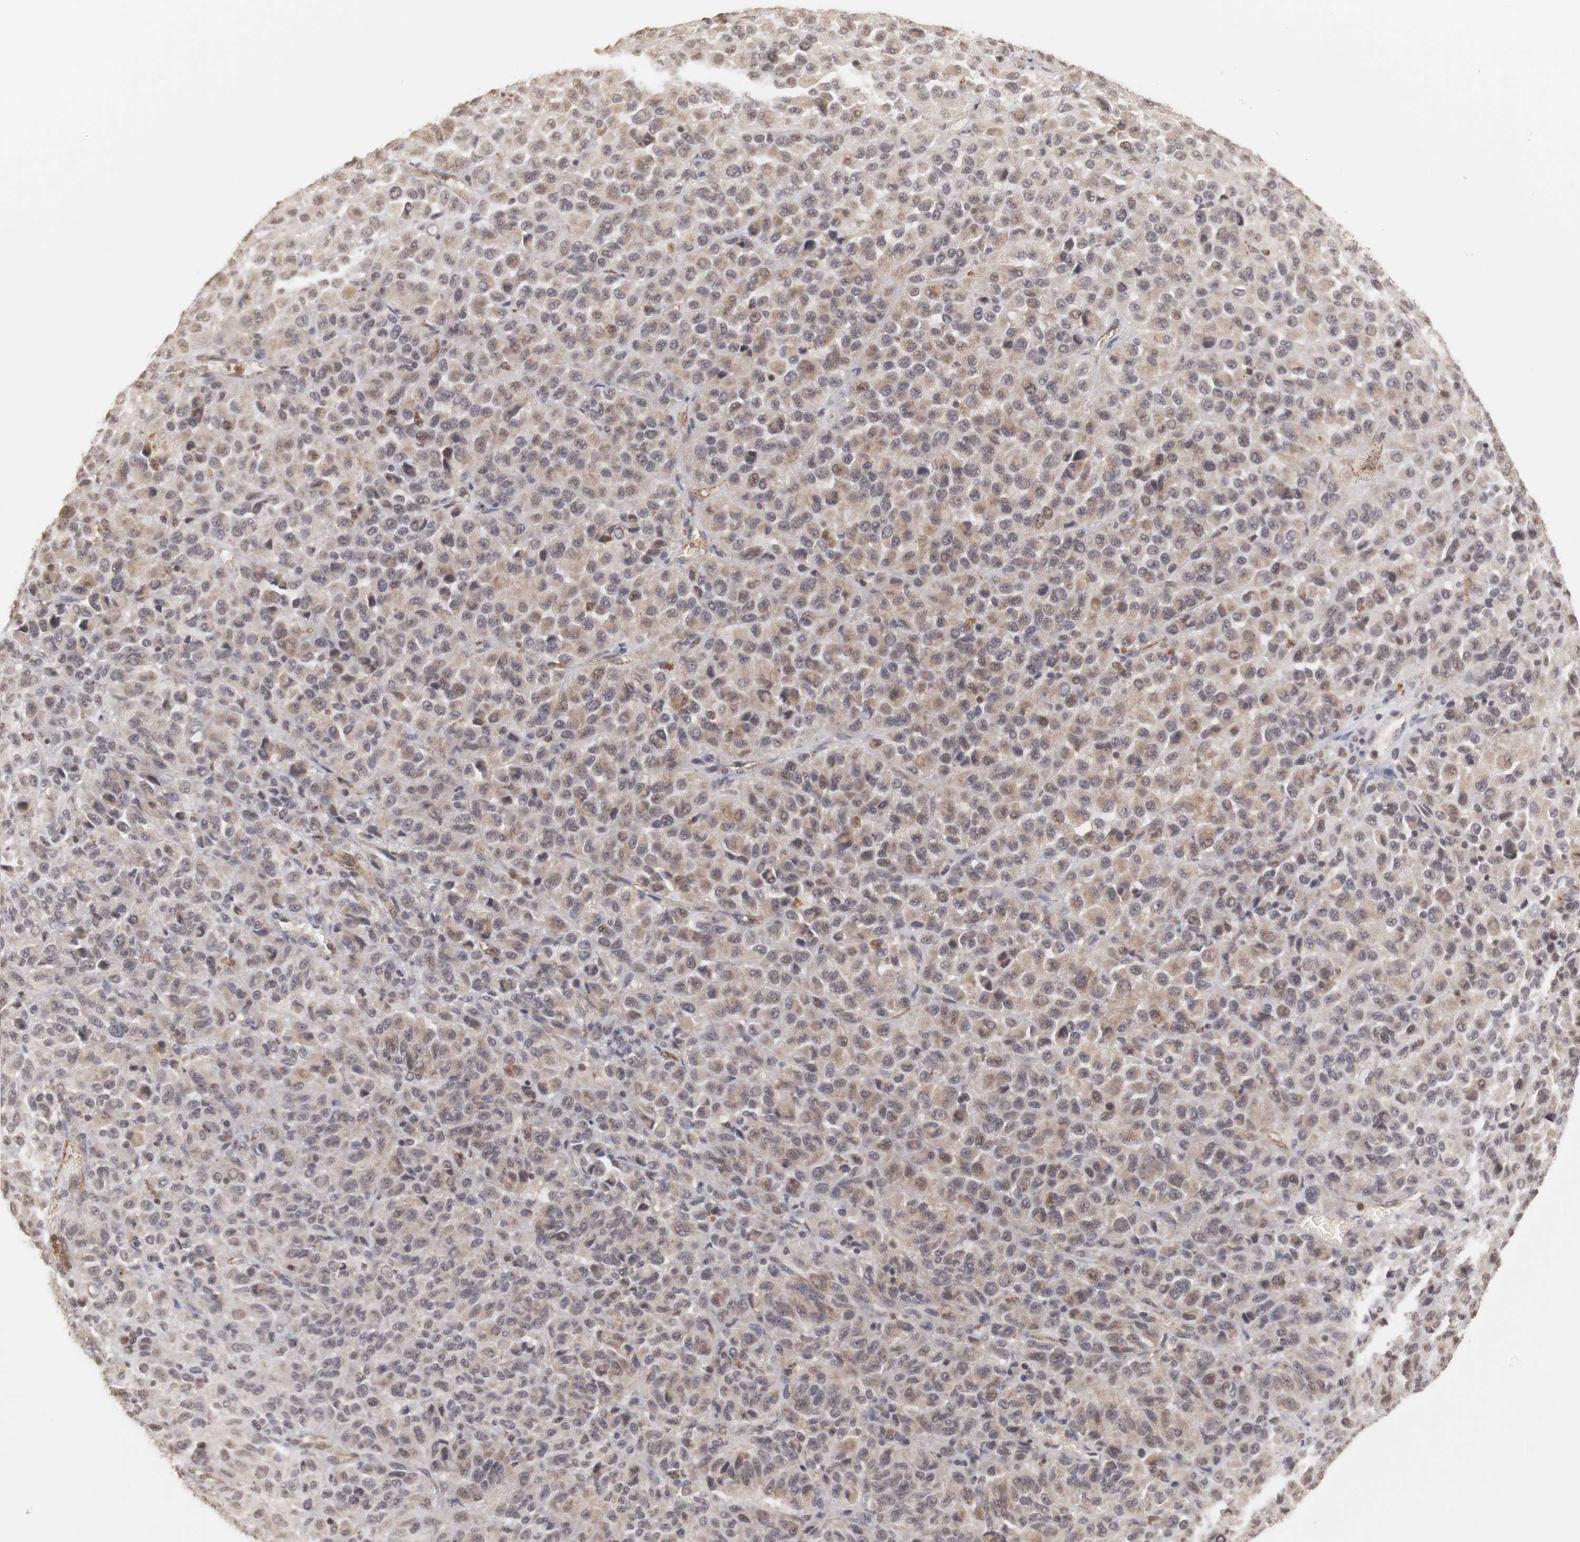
{"staining": {"intensity": "weak", "quantity": ">75%", "location": "cytoplasmic/membranous"}, "tissue": "melanoma", "cell_type": "Tumor cells", "image_type": "cancer", "snomed": [{"axis": "morphology", "description": "Malignant melanoma, Metastatic site"}, {"axis": "topography", "description": "Lung"}], "caption": "An immunohistochemistry (IHC) image of neoplastic tissue is shown. Protein staining in brown labels weak cytoplasmic/membranous positivity in malignant melanoma (metastatic site) within tumor cells.", "gene": "PLEKHA1", "patient": {"sex": "male", "age": 64}}